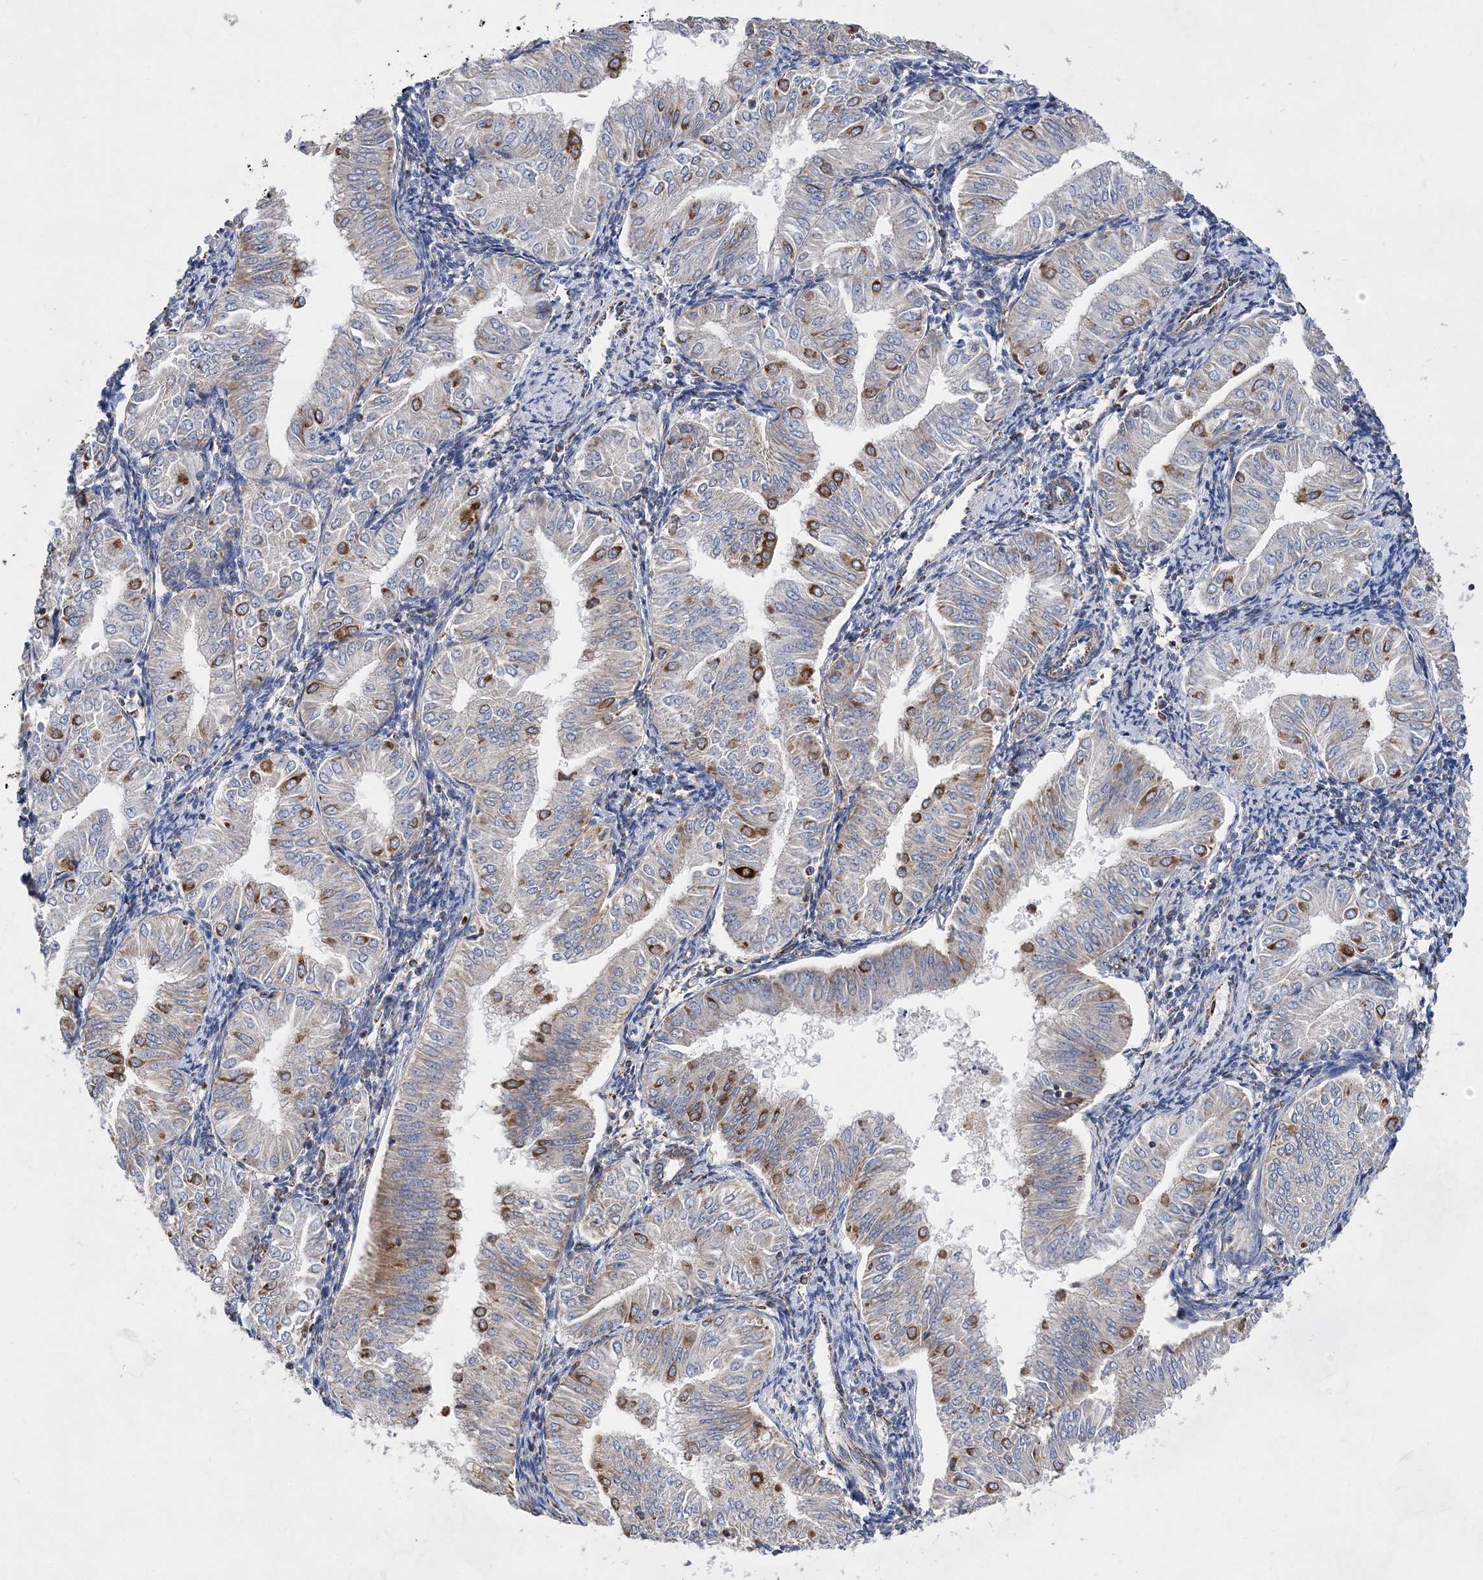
{"staining": {"intensity": "strong", "quantity": "<25%", "location": "cytoplasmic/membranous"}, "tissue": "endometrial cancer", "cell_type": "Tumor cells", "image_type": "cancer", "snomed": [{"axis": "morphology", "description": "Normal tissue, NOS"}, {"axis": "morphology", "description": "Adenocarcinoma, NOS"}, {"axis": "topography", "description": "Endometrium"}], "caption": "Tumor cells display medium levels of strong cytoplasmic/membranous positivity in approximately <25% of cells in endometrial cancer.", "gene": "ACOT9", "patient": {"sex": "female", "age": 53}}